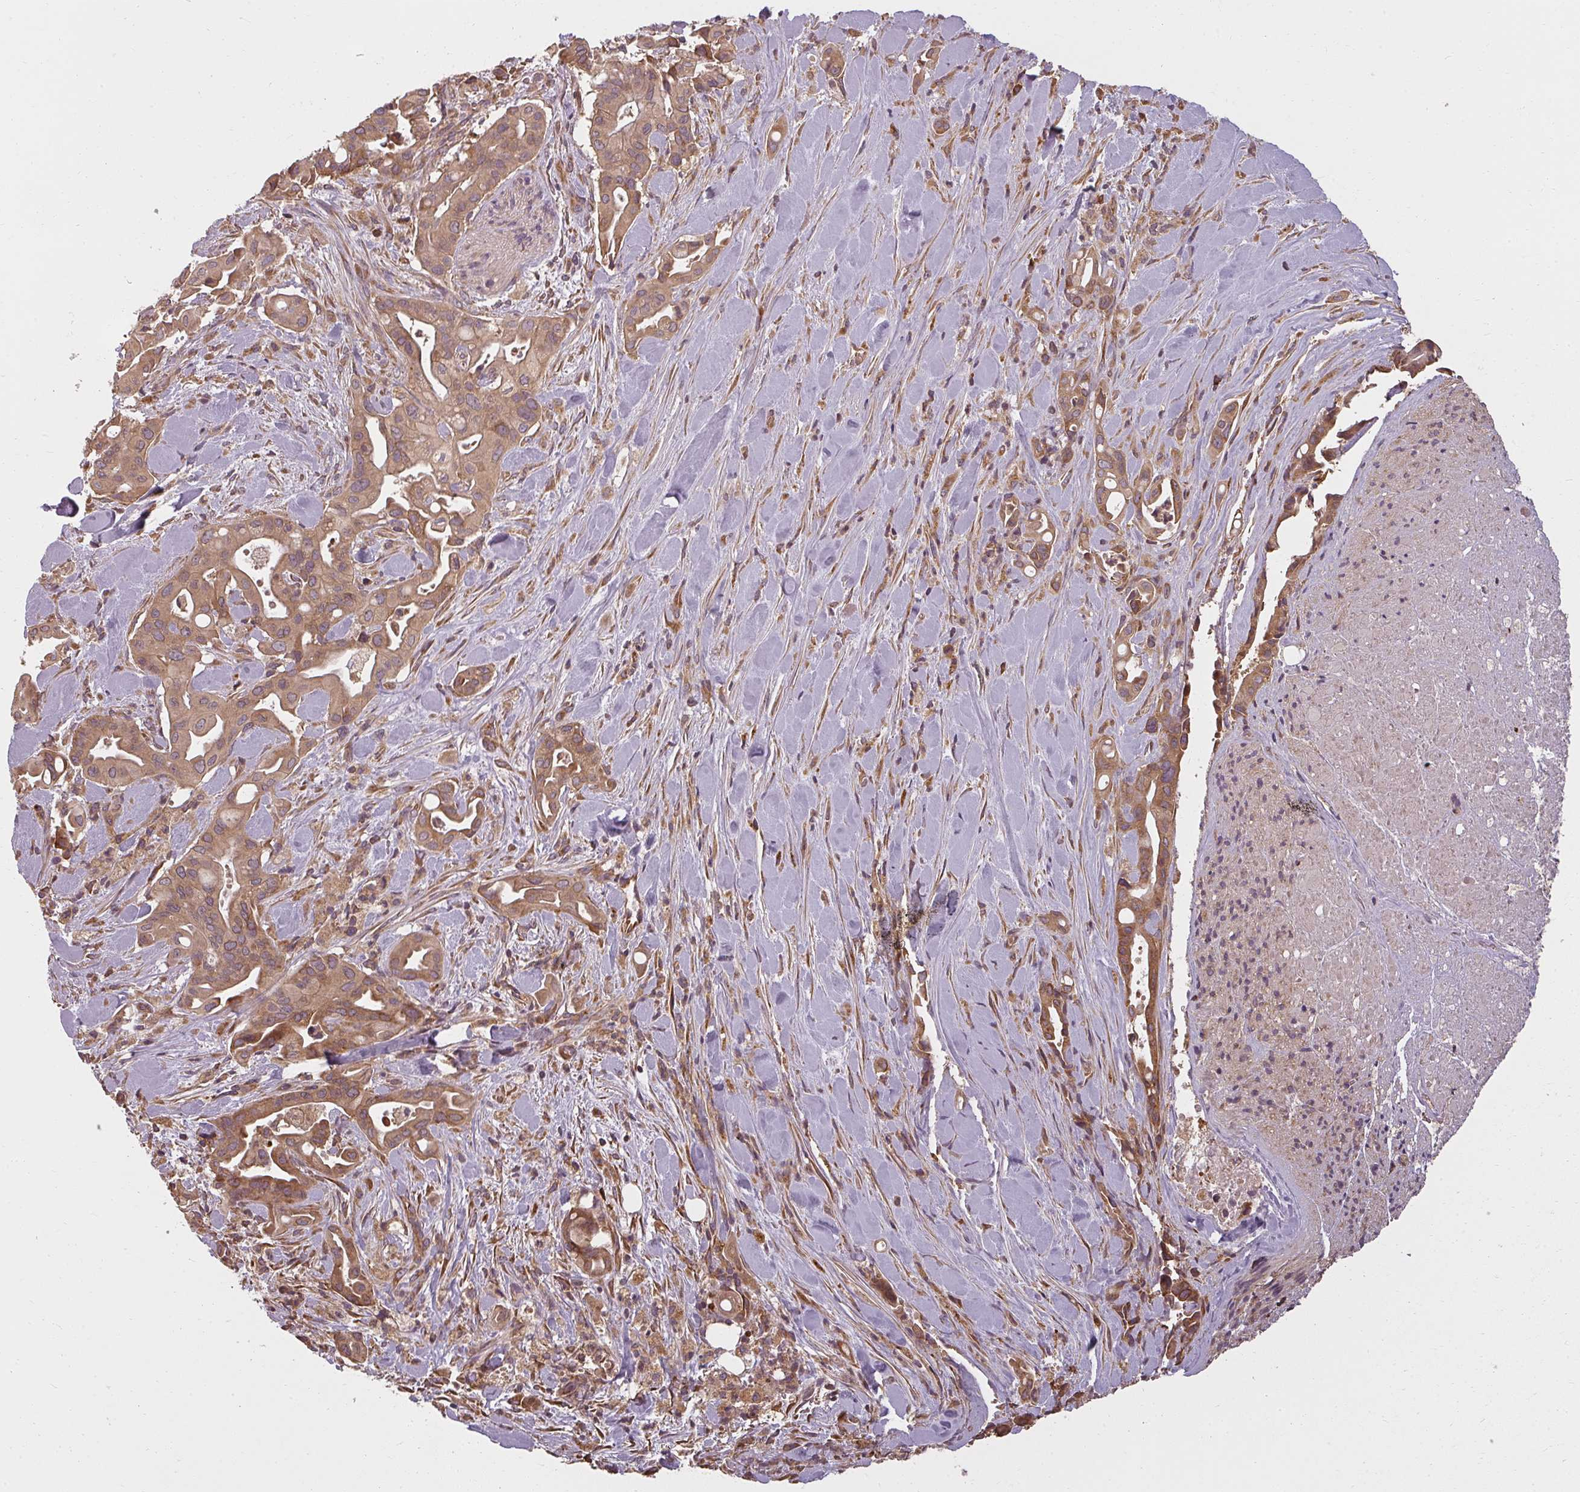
{"staining": {"intensity": "moderate", "quantity": ">75%", "location": "cytoplasmic/membranous"}, "tissue": "liver cancer", "cell_type": "Tumor cells", "image_type": "cancer", "snomed": [{"axis": "morphology", "description": "Cholangiocarcinoma"}, {"axis": "topography", "description": "Liver"}], "caption": "Protein staining of liver cholangiocarcinoma tissue exhibits moderate cytoplasmic/membranous positivity in about >75% of tumor cells.", "gene": "RPL24", "patient": {"sex": "female", "age": 68}}